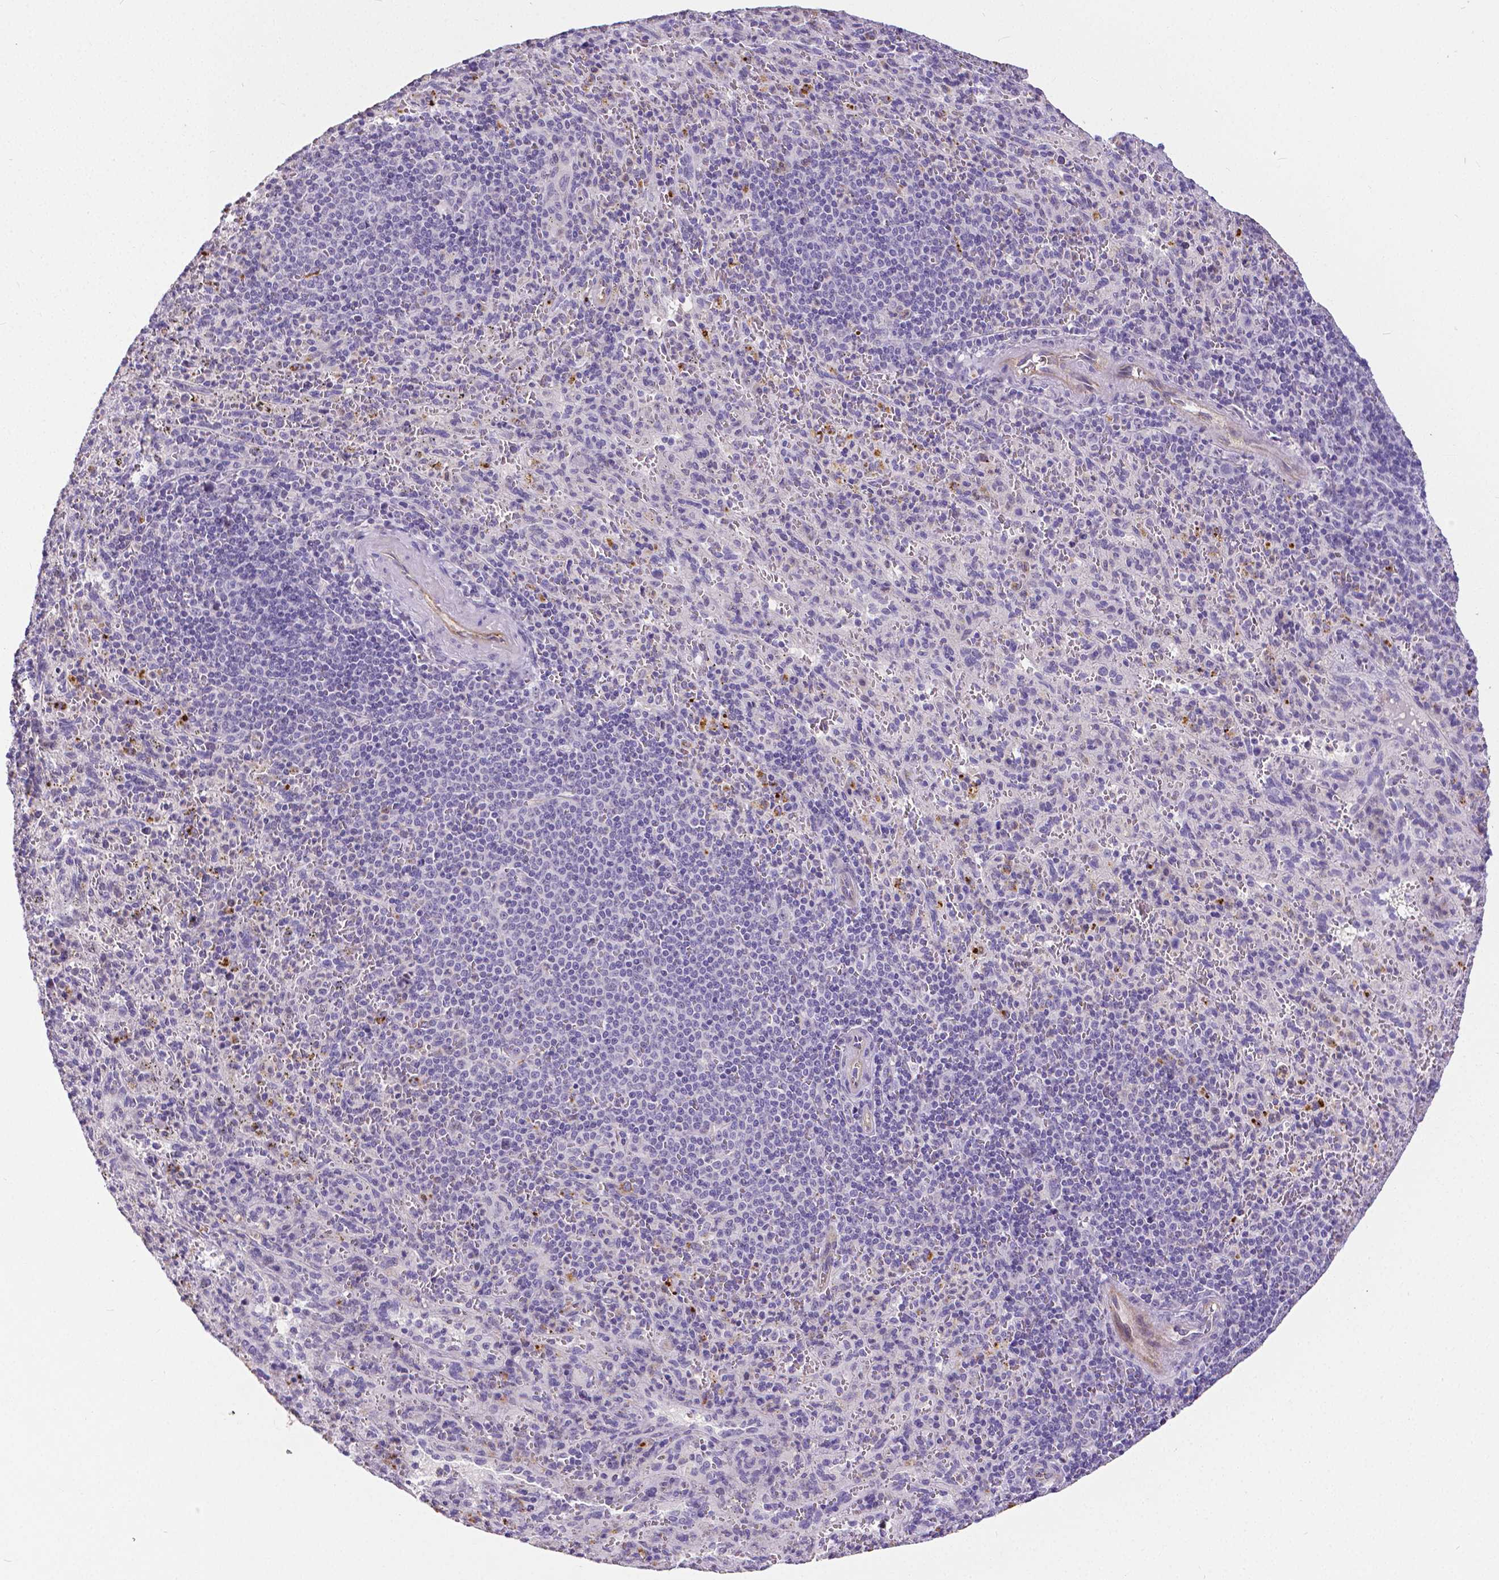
{"staining": {"intensity": "negative", "quantity": "none", "location": "none"}, "tissue": "spleen", "cell_type": "Cells in red pulp", "image_type": "normal", "snomed": [{"axis": "morphology", "description": "Normal tissue, NOS"}, {"axis": "topography", "description": "Spleen"}], "caption": "Unremarkable spleen was stained to show a protein in brown. There is no significant expression in cells in red pulp. (Immunohistochemistry, brightfield microscopy, high magnification).", "gene": "OCLN", "patient": {"sex": "male", "age": 57}}